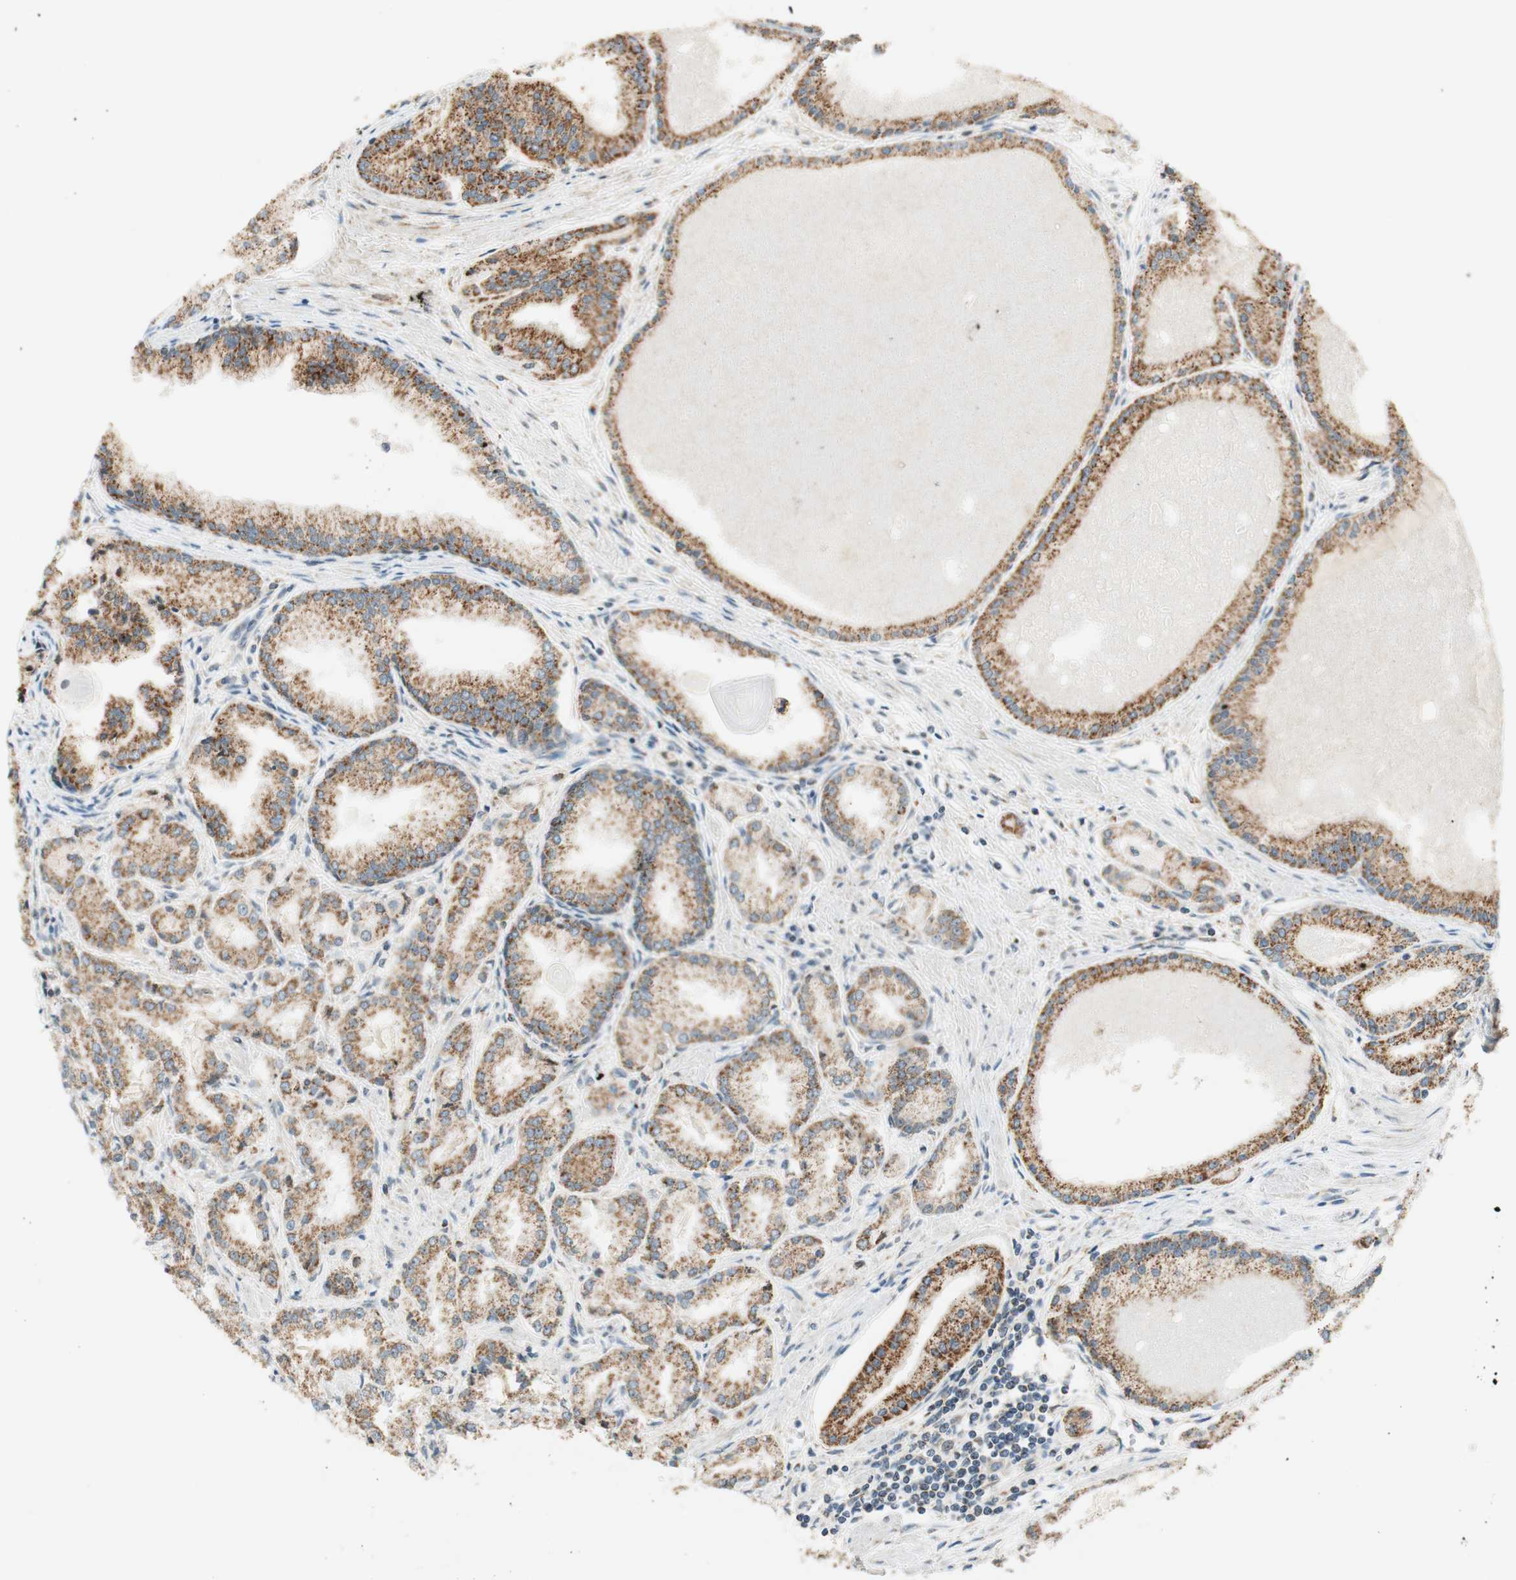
{"staining": {"intensity": "moderate", "quantity": ">75%", "location": "cytoplasmic/membranous"}, "tissue": "prostate cancer", "cell_type": "Tumor cells", "image_type": "cancer", "snomed": [{"axis": "morphology", "description": "Adenocarcinoma, Low grade"}, {"axis": "topography", "description": "Prostate"}], "caption": "Tumor cells reveal medium levels of moderate cytoplasmic/membranous staining in about >75% of cells in prostate adenocarcinoma (low-grade). (DAB (3,3'-diaminobenzidine) IHC with brightfield microscopy, high magnification).", "gene": "ZNF782", "patient": {"sex": "male", "age": 59}}